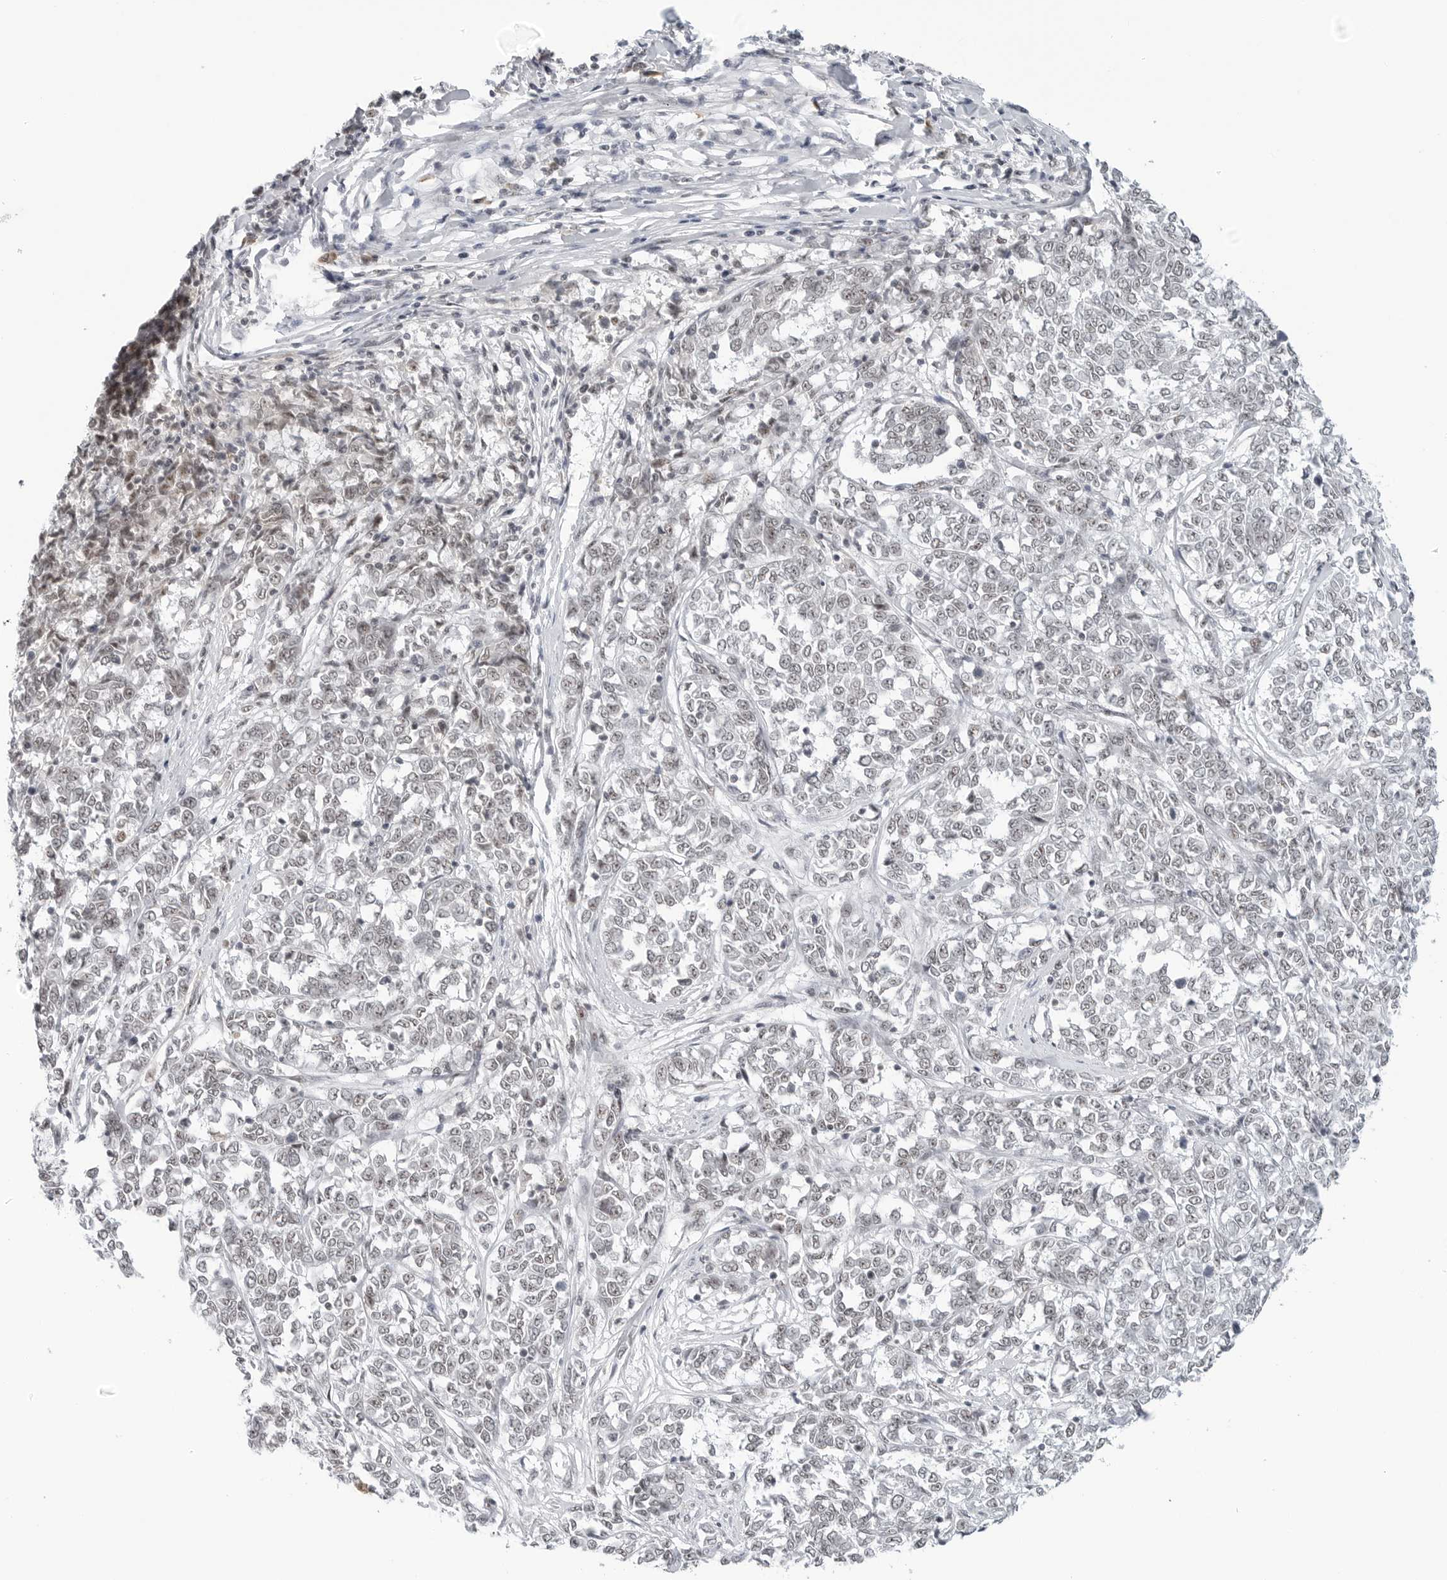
{"staining": {"intensity": "negative", "quantity": "none", "location": "none"}, "tissue": "melanoma", "cell_type": "Tumor cells", "image_type": "cancer", "snomed": [{"axis": "morphology", "description": "Malignant melanoma, NOS"}, {"axis": "topography", "description": "Skin"}], "caption": "The image reveals no staining of tumor cells in malignant melanoma.", "gene": "WRAP53", "patient": {"sex": "female", "age": 72}}